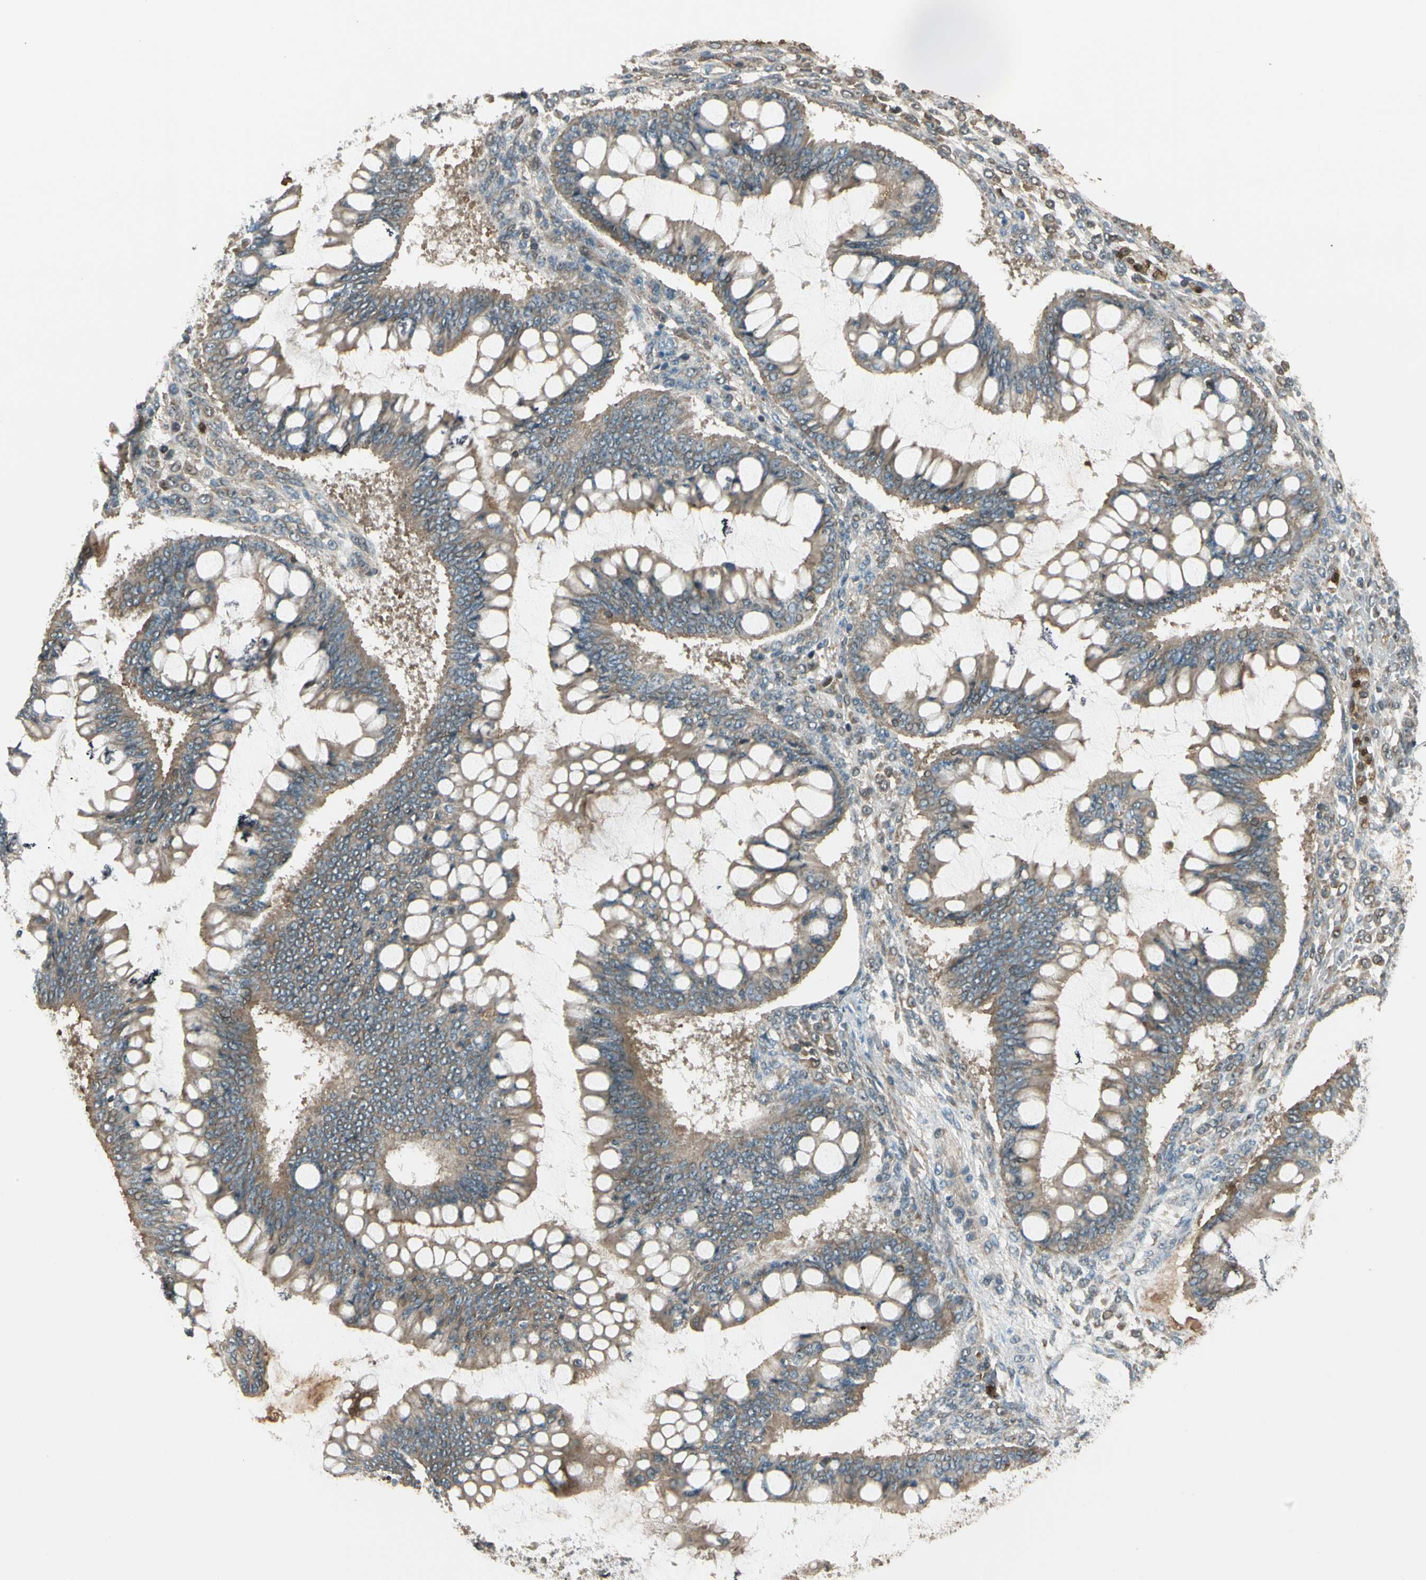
{"staining": {"intensity": "moderate", "quantity": ">75%", "location": "cytoplasmic/membranous"}, "tissue": "ovarian cancer", "cell_type": "Tumor cells", "image_type": "cancer", "snomed": [{"axis": "morphology", "description": "Cystadenocarcinoma, mucinous, NOS"}, {"axis": "topography", "description": "Ovary"}], "caption": "Immunohistochemical staining of ovarian cancer shows medium levels of moderate cytoplasmic/membranous staining in approximately >75% of tumor cells.", "gene": "STX11", "patient": {"sex": "female", "age": 73}}